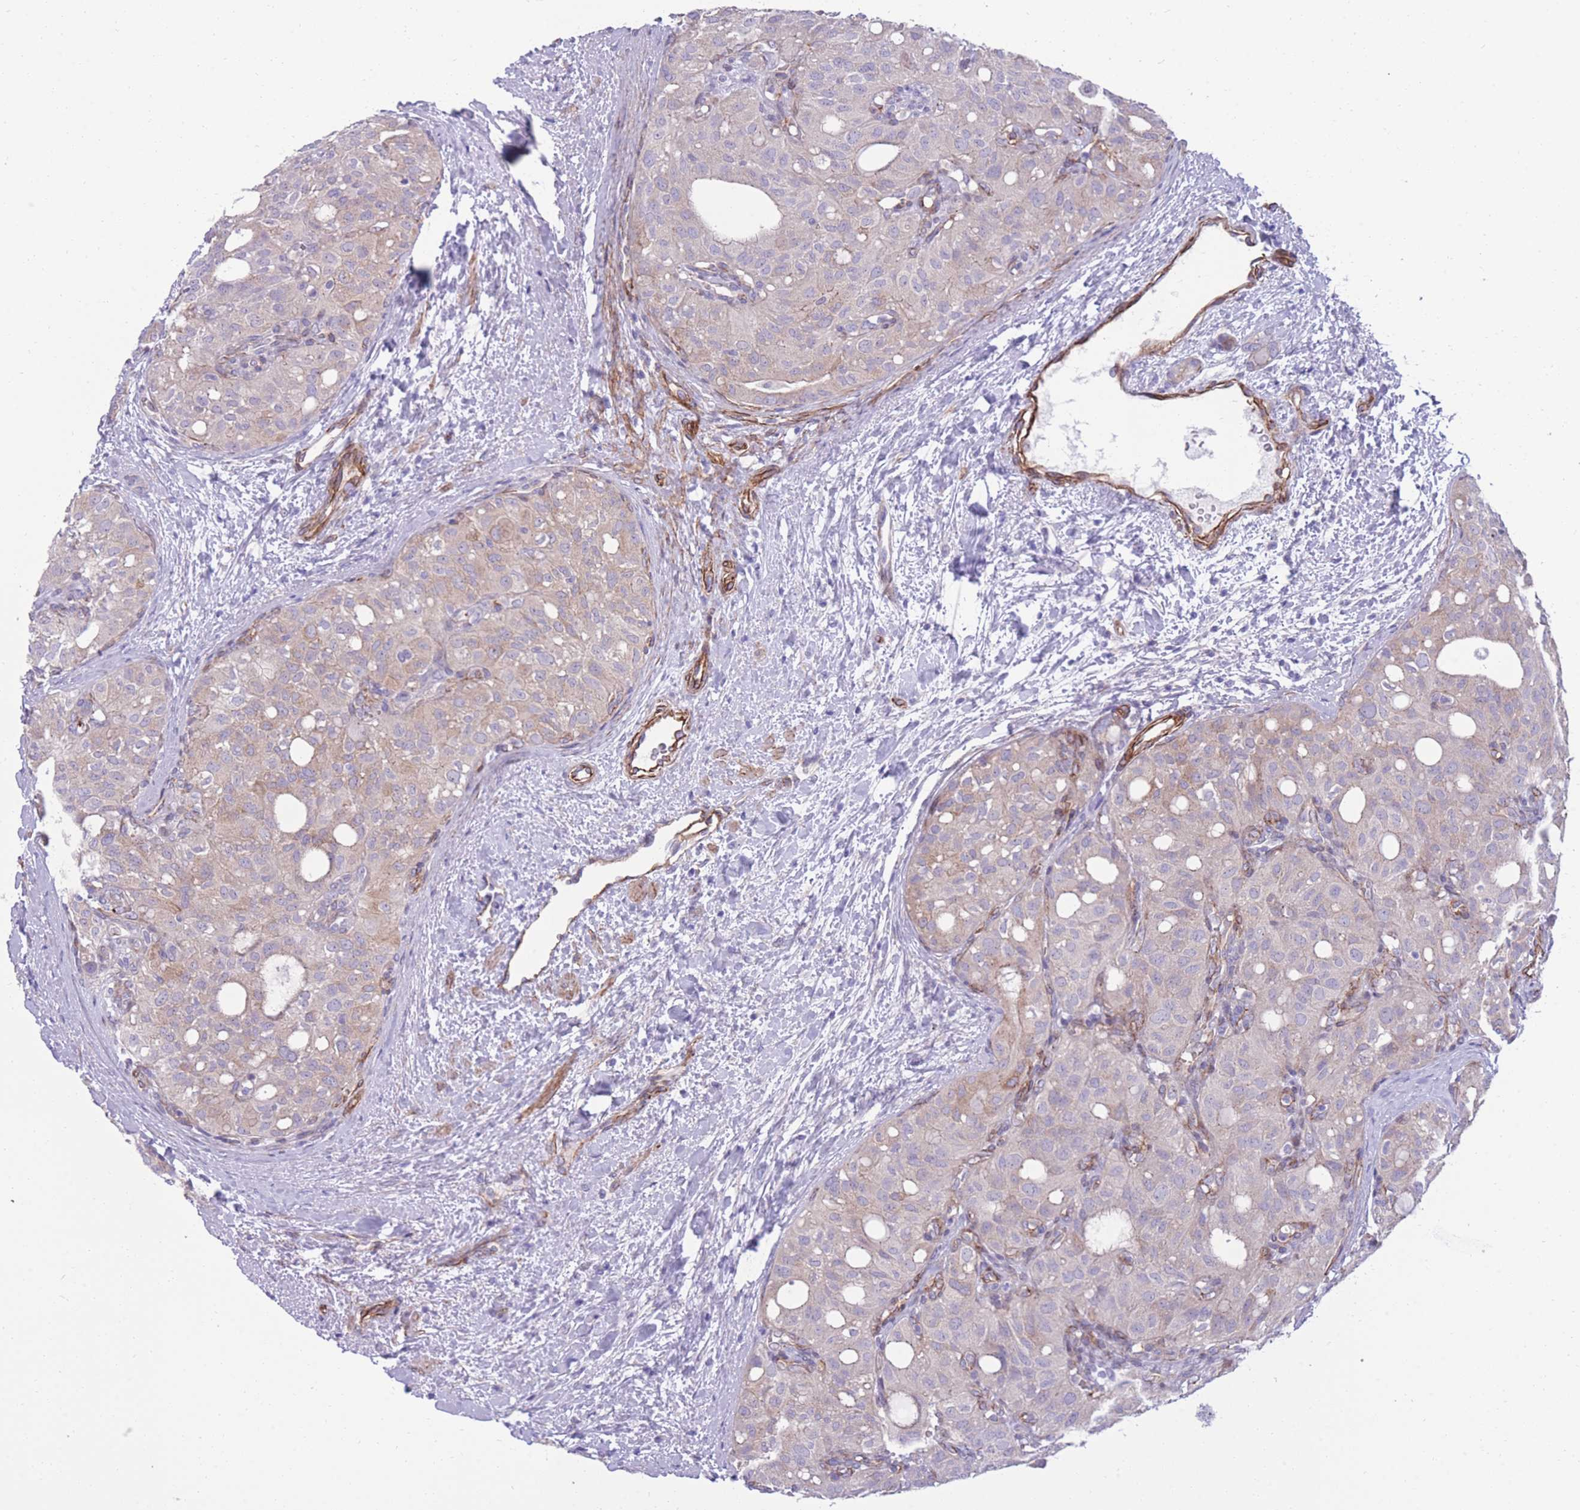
{"staining": {"intensity": "weak", "quantity": "<25%", "location": "cytoplasmic/membranous"}, "tissue": "thyroid cancer", "cell_type": "Tumor cells", "image_type": "cancer", "snomed": [{"axis": "morphology", "description": "Follicular adenoma carcinoma, NOS"}, {"axis": "topography", "description": "Thyroid gland"}], "caption": "A photomicrograph of follicular adenoma carcinoma (thyroid) stained for a protein displays no brown staining in tumor cells.", "gene": "RGS11", "patient": {"sex": "male", "age": 75}}